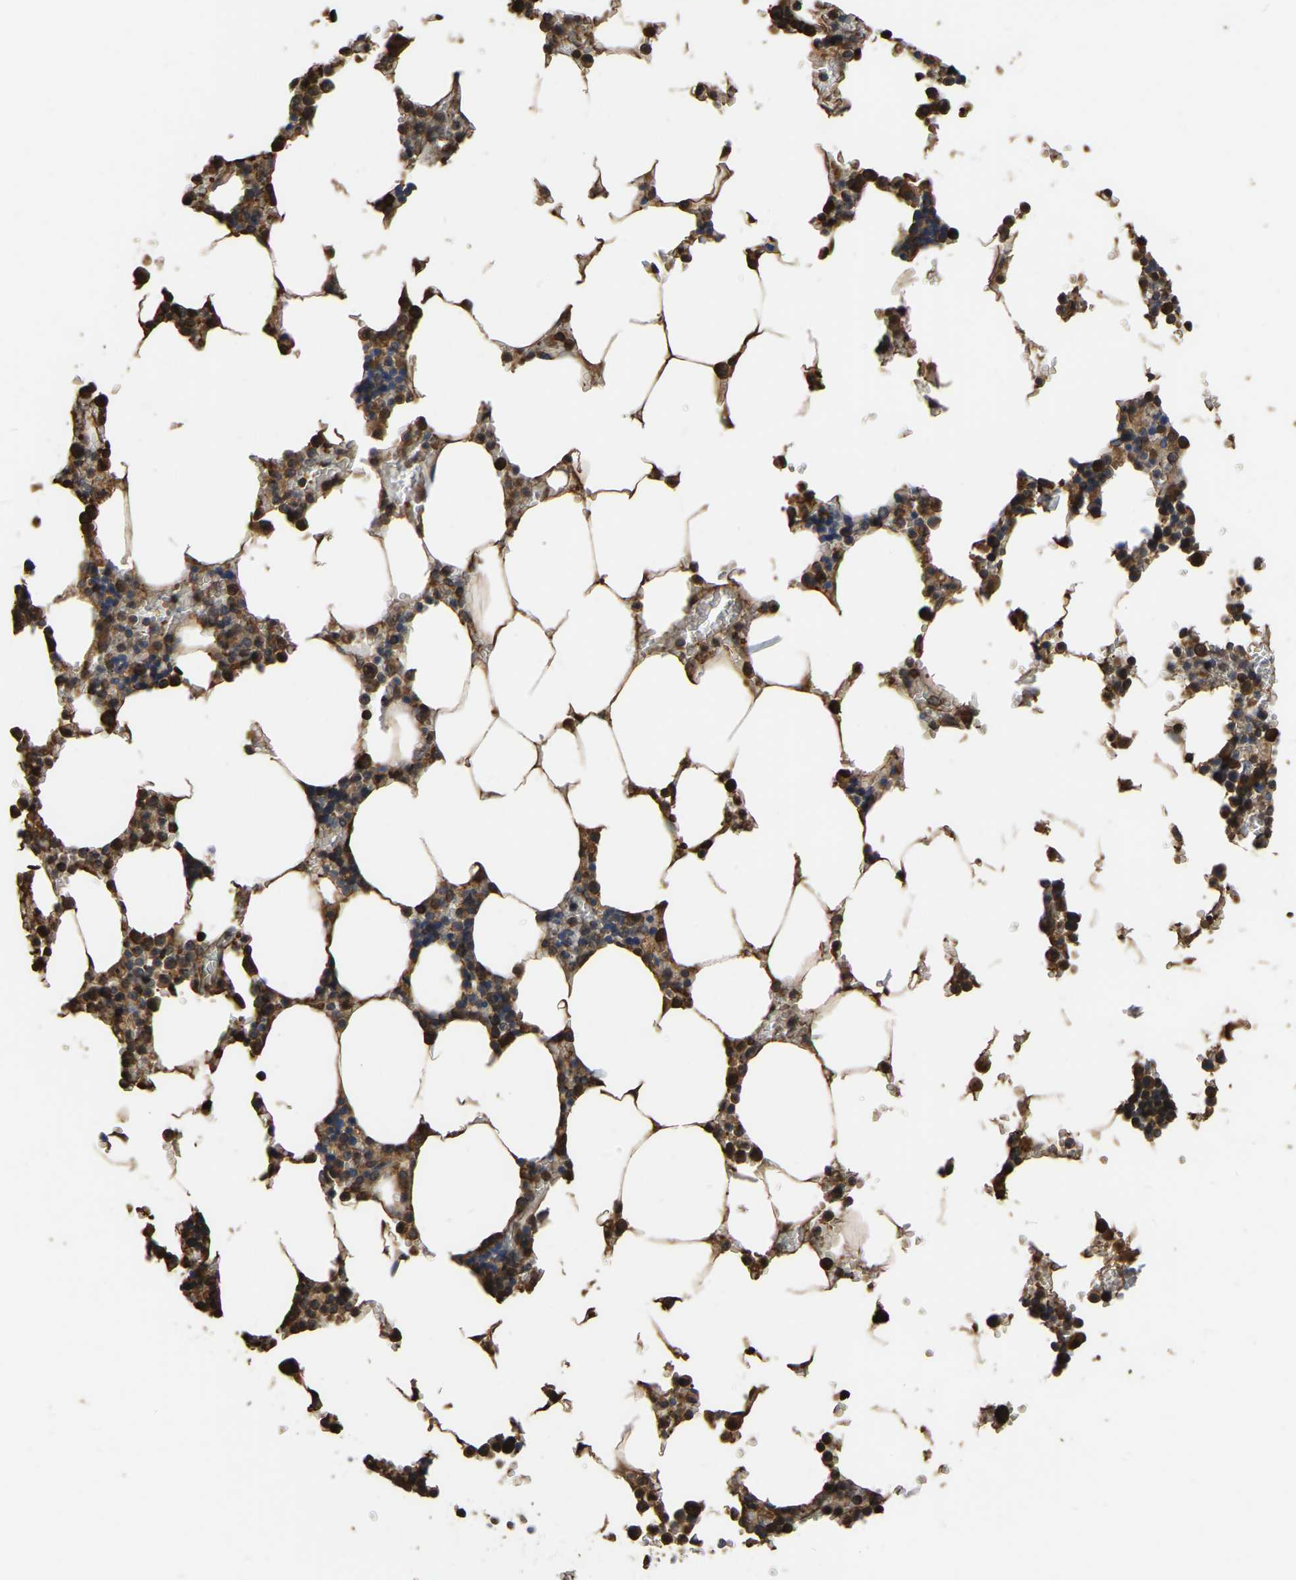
{"staining": {"intensity": "strong", "quantity": "25%-75%", "location": "cytoplasmic/membranous"}, "tissue": "bone marrow", "cell_type": "Hematopoietic cells", "image_type": "normal", "snomed": [{"axis": "morphology", "description": "Normal tissue, NOS"}, {"axis": "topography", "description": "Bone marrow"}], "caption": "Immunohistochemical staining of benign human bone marrow shows 25%-75% levels of strong cytoplasmic/membranous protein staining in approximately 25%-75% of hematopoietic cells.", "gene": "LDHB", "patient": {"sex": "male", "age": 70}}